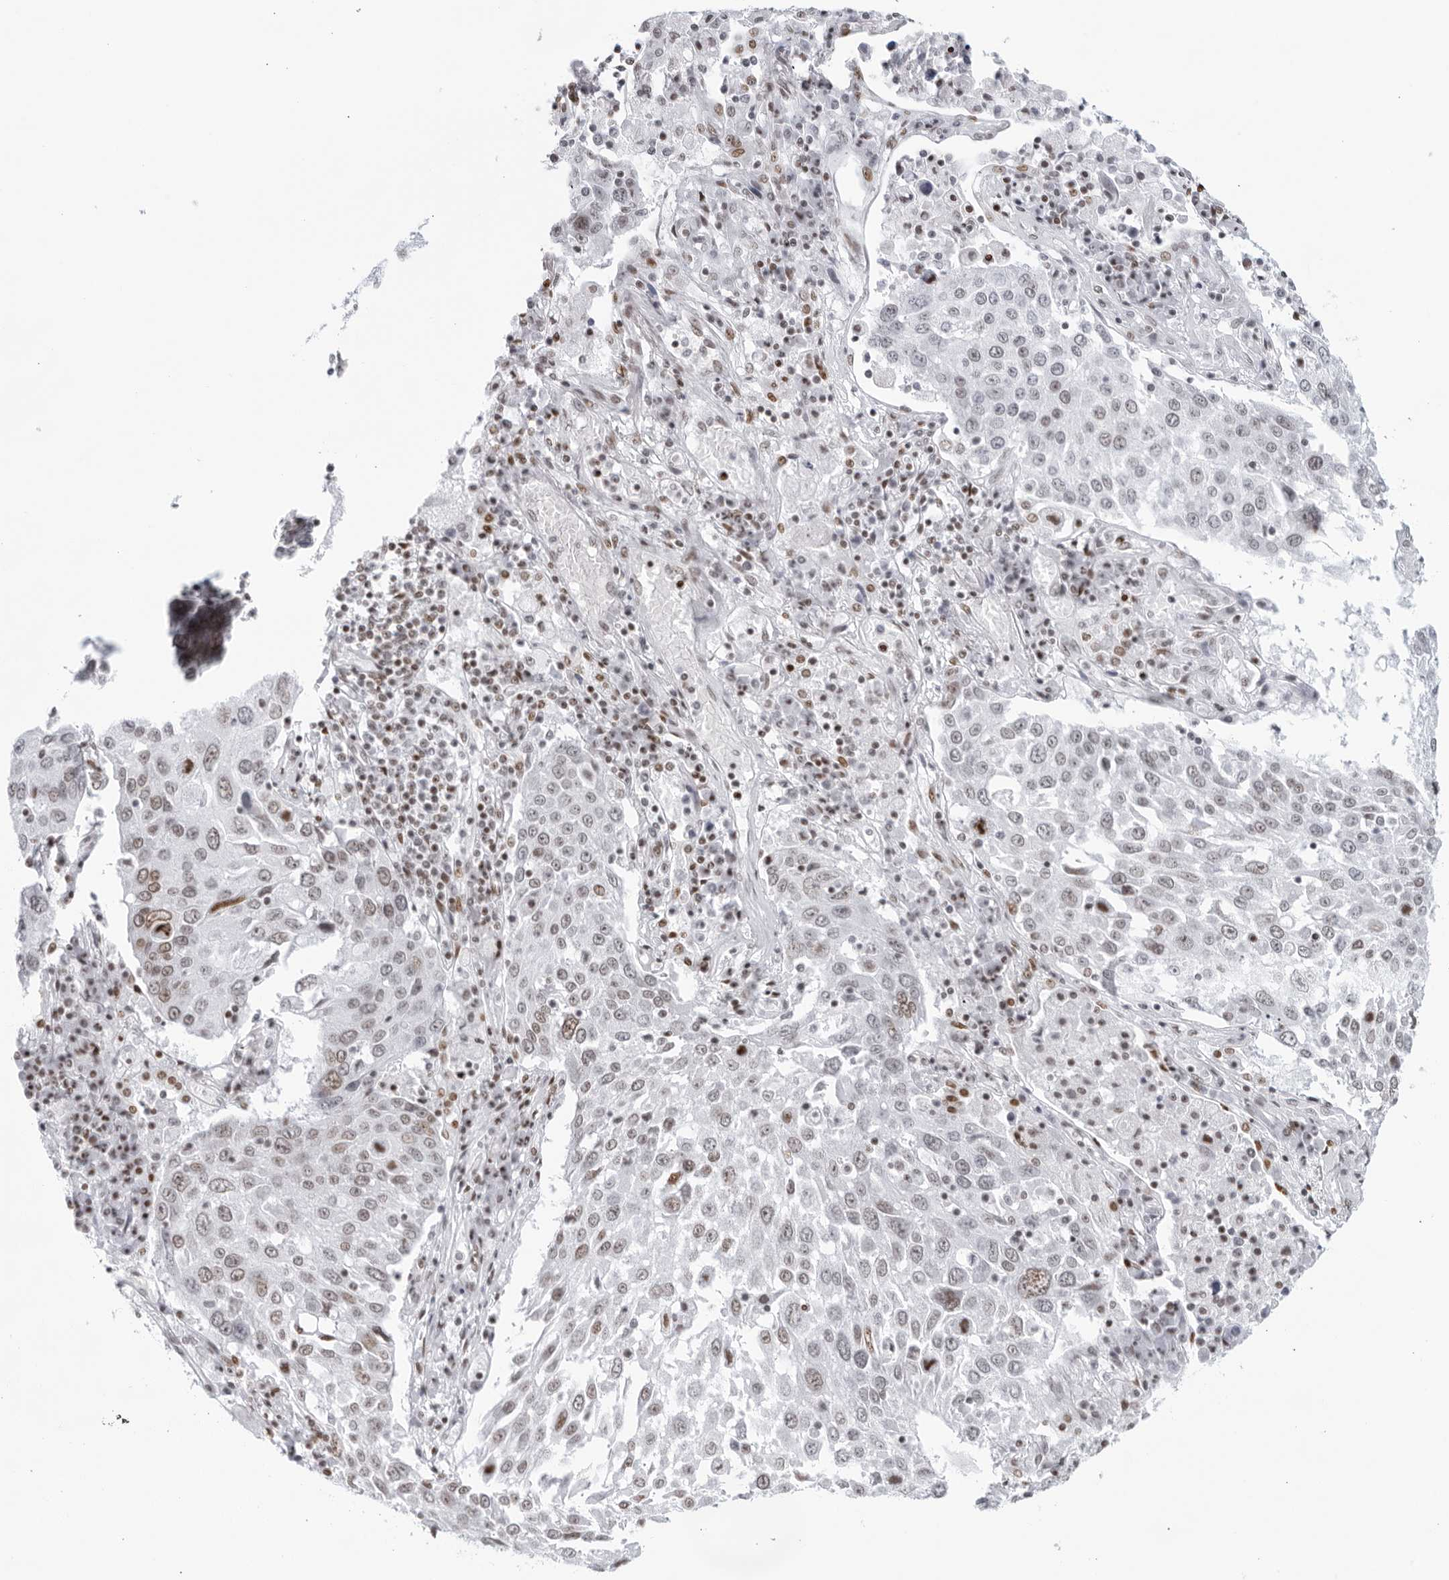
{"staining": {"intensity": "moderate", "quantity": "<25%", "location": "nuclear"}, "tissue": "lung cancer", "cell_type": "Tumor cells", "image_type": "cancer", "snomed": [{"axis": "morphology", "description": "Squamous cell carcinoma, NOS"}, {"axis": "topography", "description": "Lung"}], "caption": "Brown immunohistochemical staining in human lung squamous cell carcinoma shows moderate nuclear staining in about <25% of tumor cells. The protein is shown in brown color, while the nuclei are stained blue.", "gene": "HP1BP3", "patient": {"sex": "male", "age": 65}}